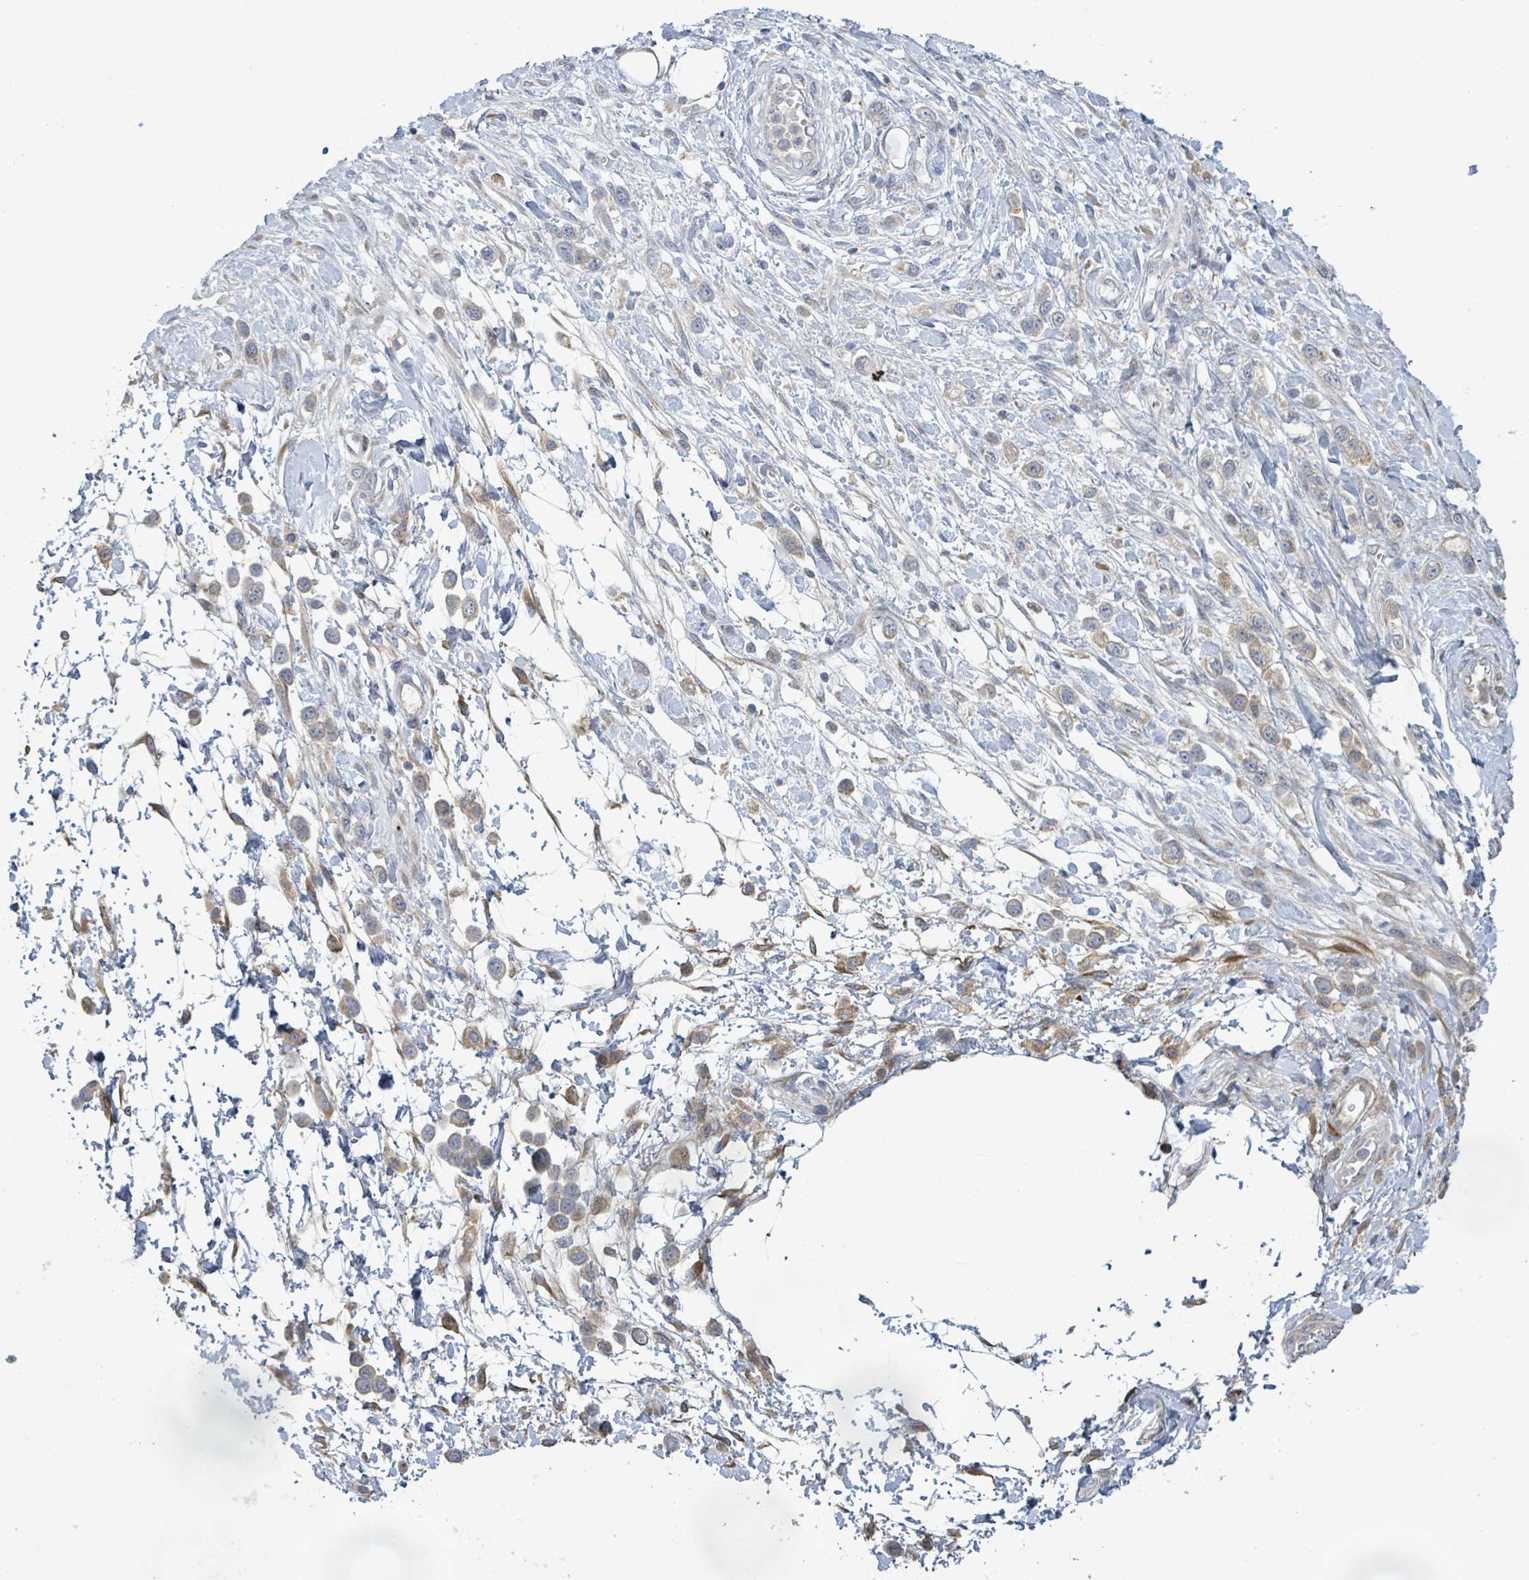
{"staining": {"intensity": "weak", "quantity": "25%-75%", "location": "cytoplasmic/membranous"}, "tissue": "stomach cancer", "cell_type": "Tumor cells", "image_type": "cancer", "snomed": [{"axis": "morphology", "description": "Adenocarcinoma, NOS"}, {"axis": "topography", "description": "Stomach"}], "caption": "Weak cytoplasmic/membranous protein staining is appreciated in about 25%-75% of tumor cells in adenocarcinoma (stomach). (Brightfield microscopy of DAB IHC at high magnification).", "gene": "SLIT3", "patient": {"sex": "female", "age": 65}}